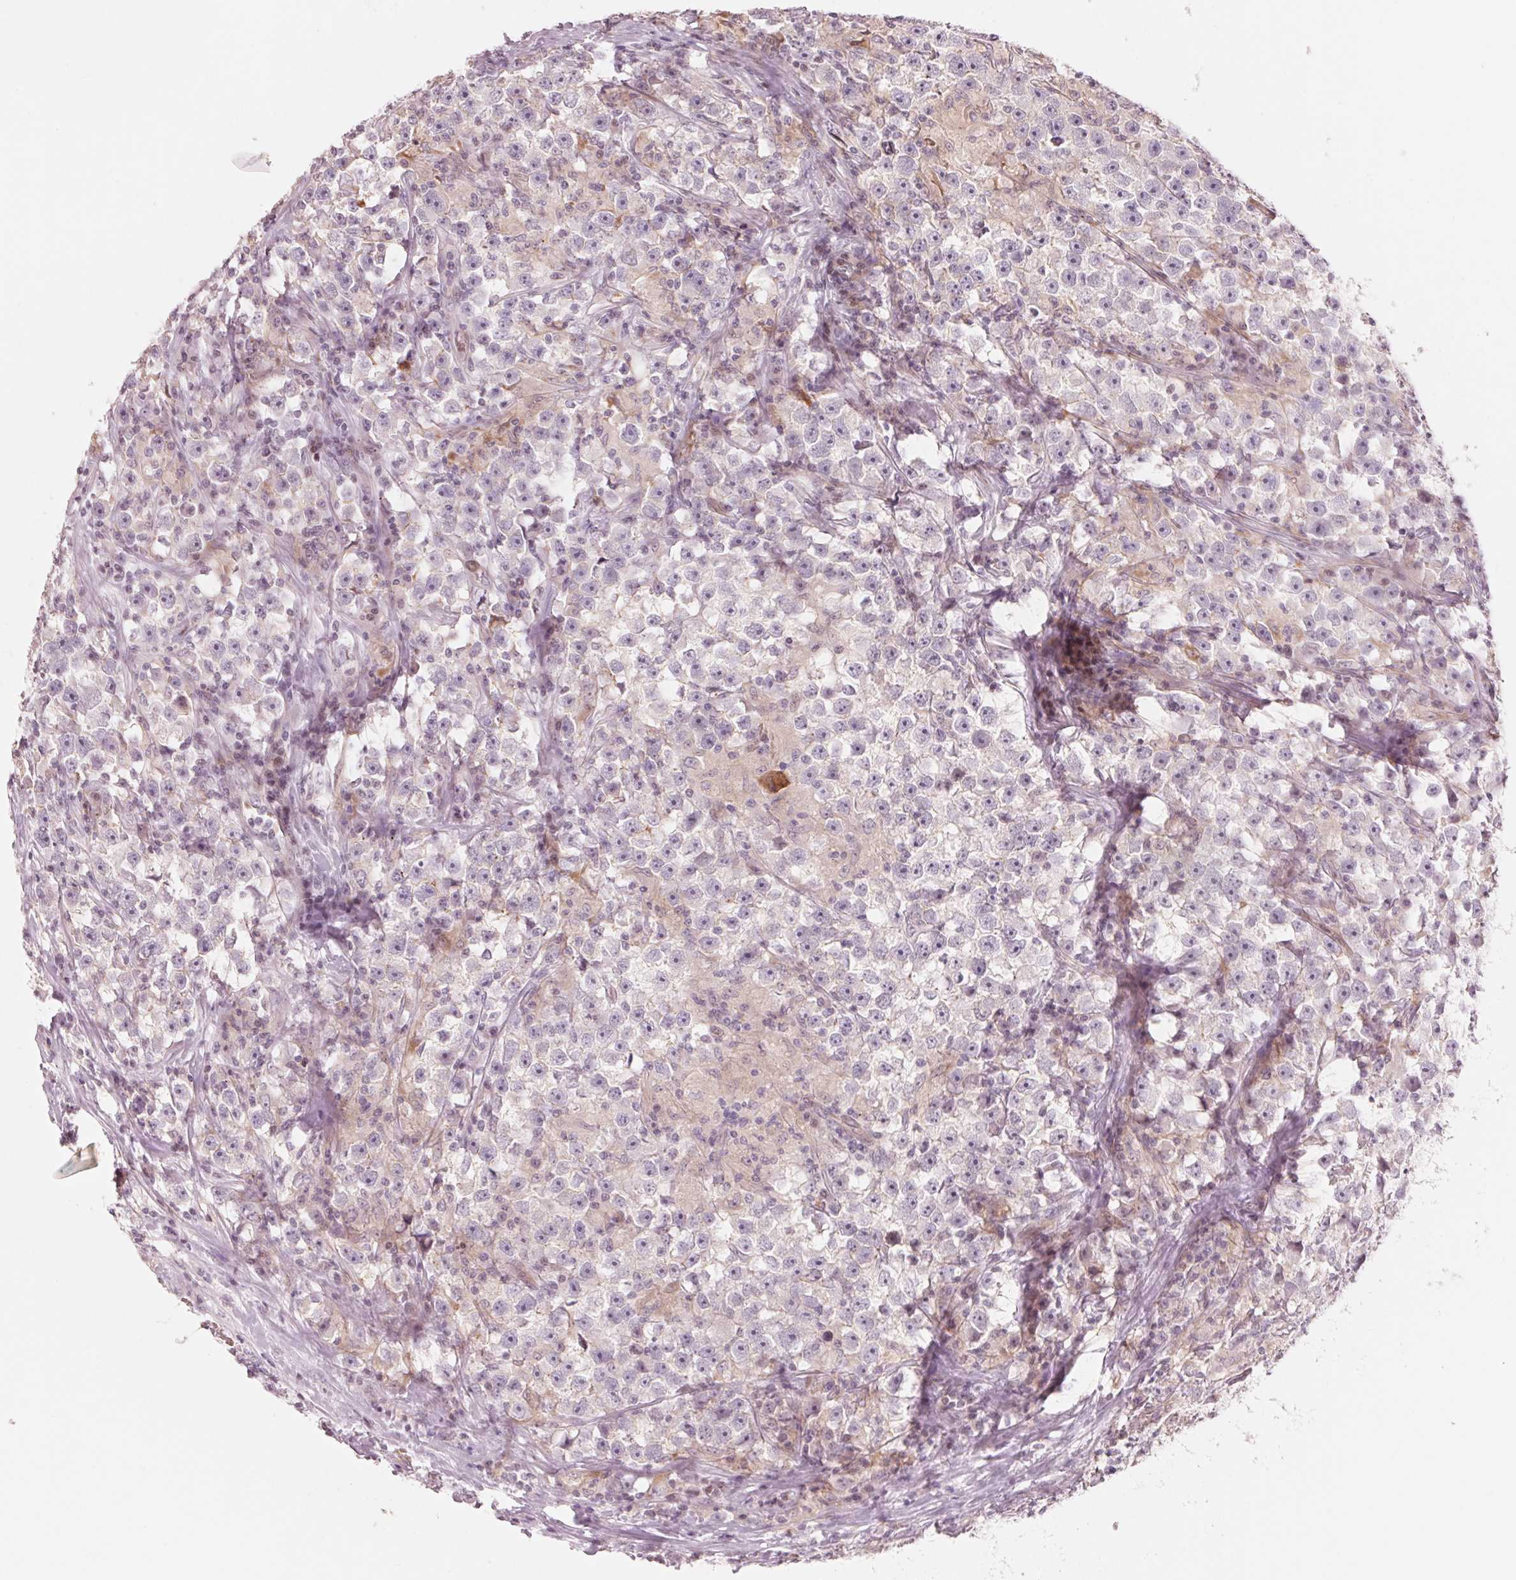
{"staining": {"intensity": "negative", "quantity": "none", "location": "none"}, "tissue": "testis cancer", "cell_type": "Tumor cells", "image_type": "cancer", "snomed": [{"axis": "morphology", "description": "Seminoma, NOS"}, {"axis": "topography", "description": "Testis"}], "caption": "A photomicrograph of human testis cancer is negative for staining in tumor cells. (DAB immunohistochemistry, high magnification).", "gene": "SLC17A4", "patient": {"sex": "male", "age": 33}}